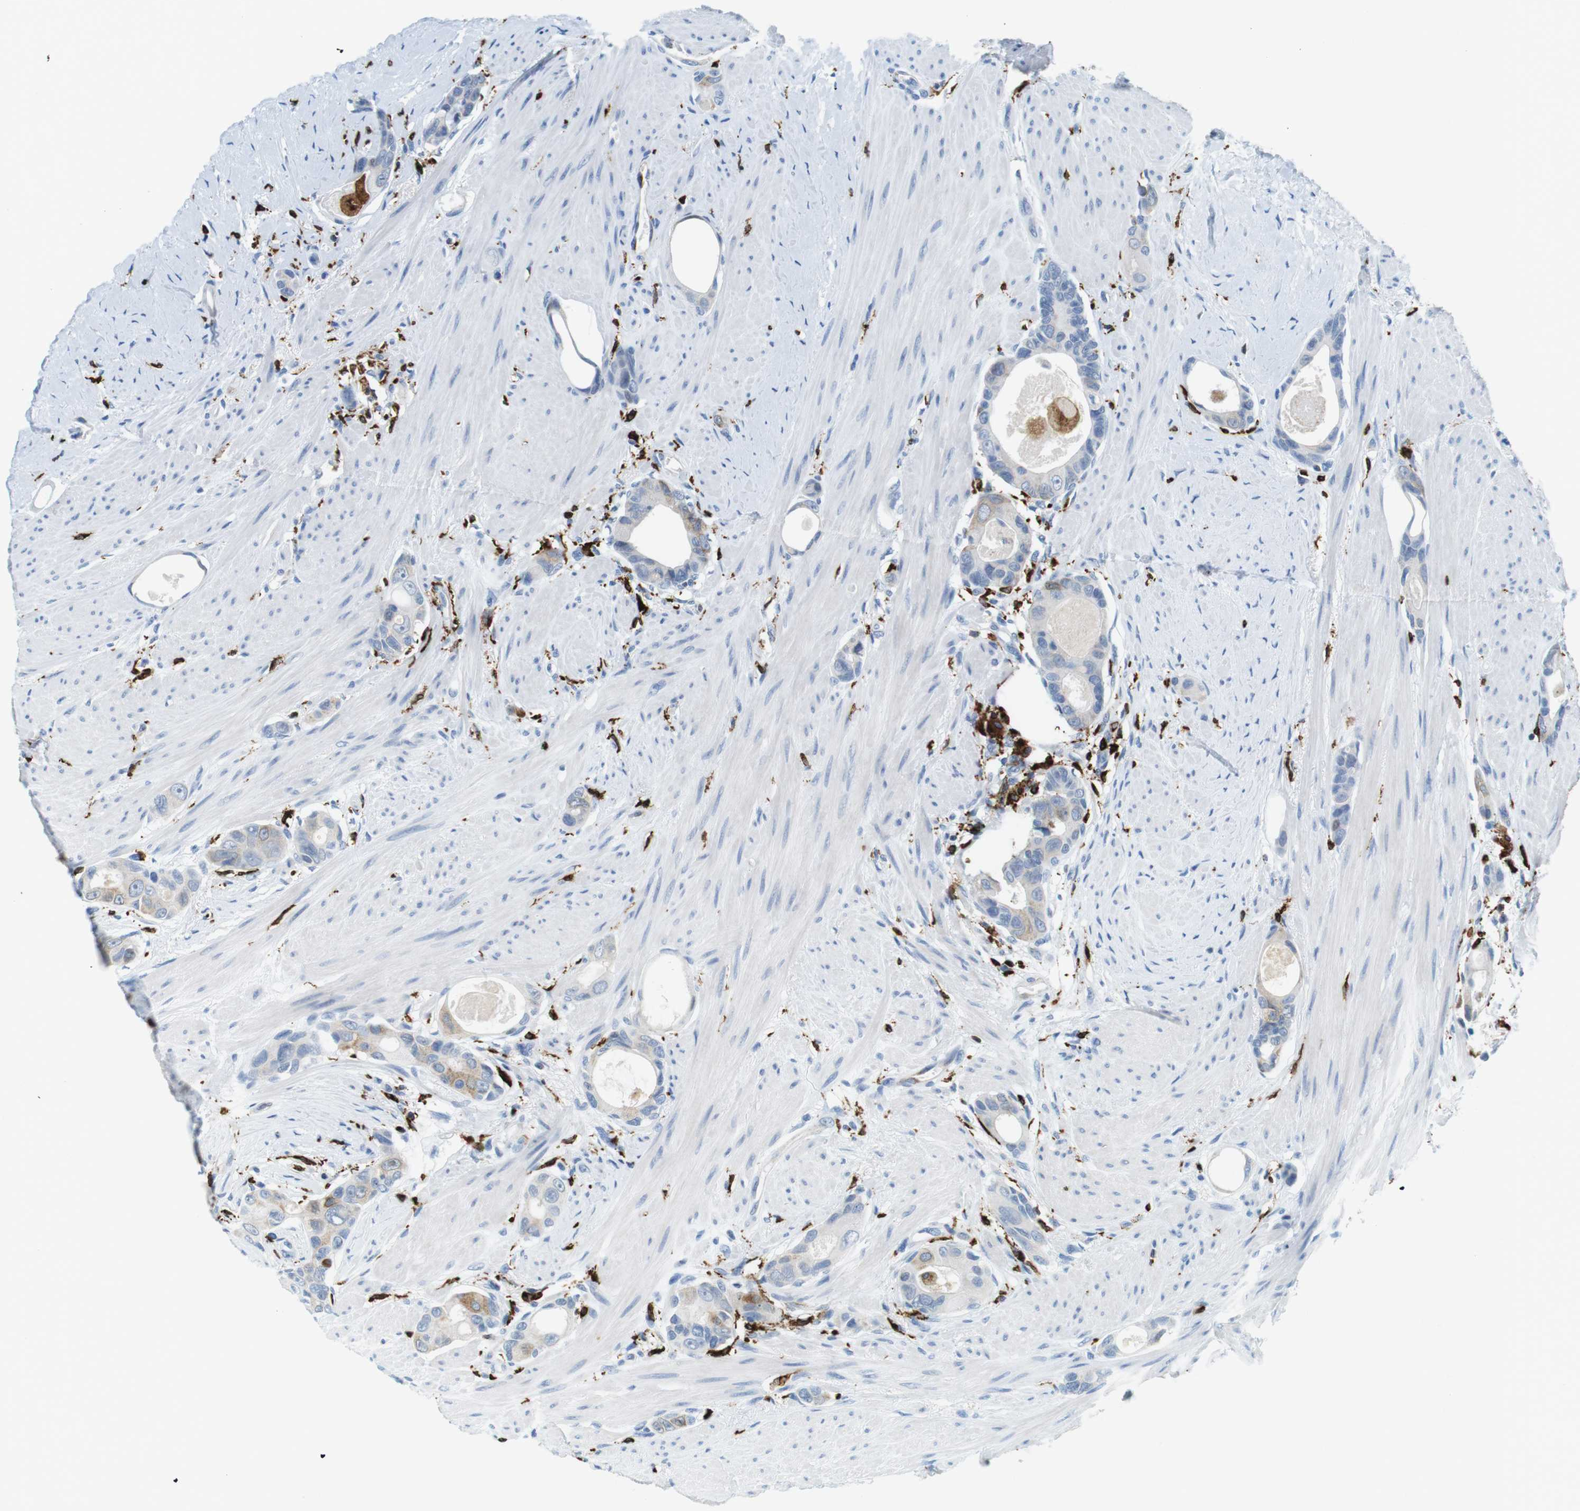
{"staining": {"intensity": "weak", "quantity": "<25%", "location": "cytoplasmic/membranous"}, "tissue": "colorectal cancer", "cell_type": "Tumor cells", "image_type": "cancer", "snomed": [{"axis": "morphology", "description": "Adenocarcinoma, NOS"}, {"axis": "topography", "description": "Rectum"}], "caption": "Tumor cells are negative for brown protein staining in adenocarcinoma (colorectal). (Brightfield microscopy of DAB (3,3'-diaminobenzidine) immunohistochemistry at high magnification).", "gene": "CIITA", "patient": {"sex": "male", "age": 51}}